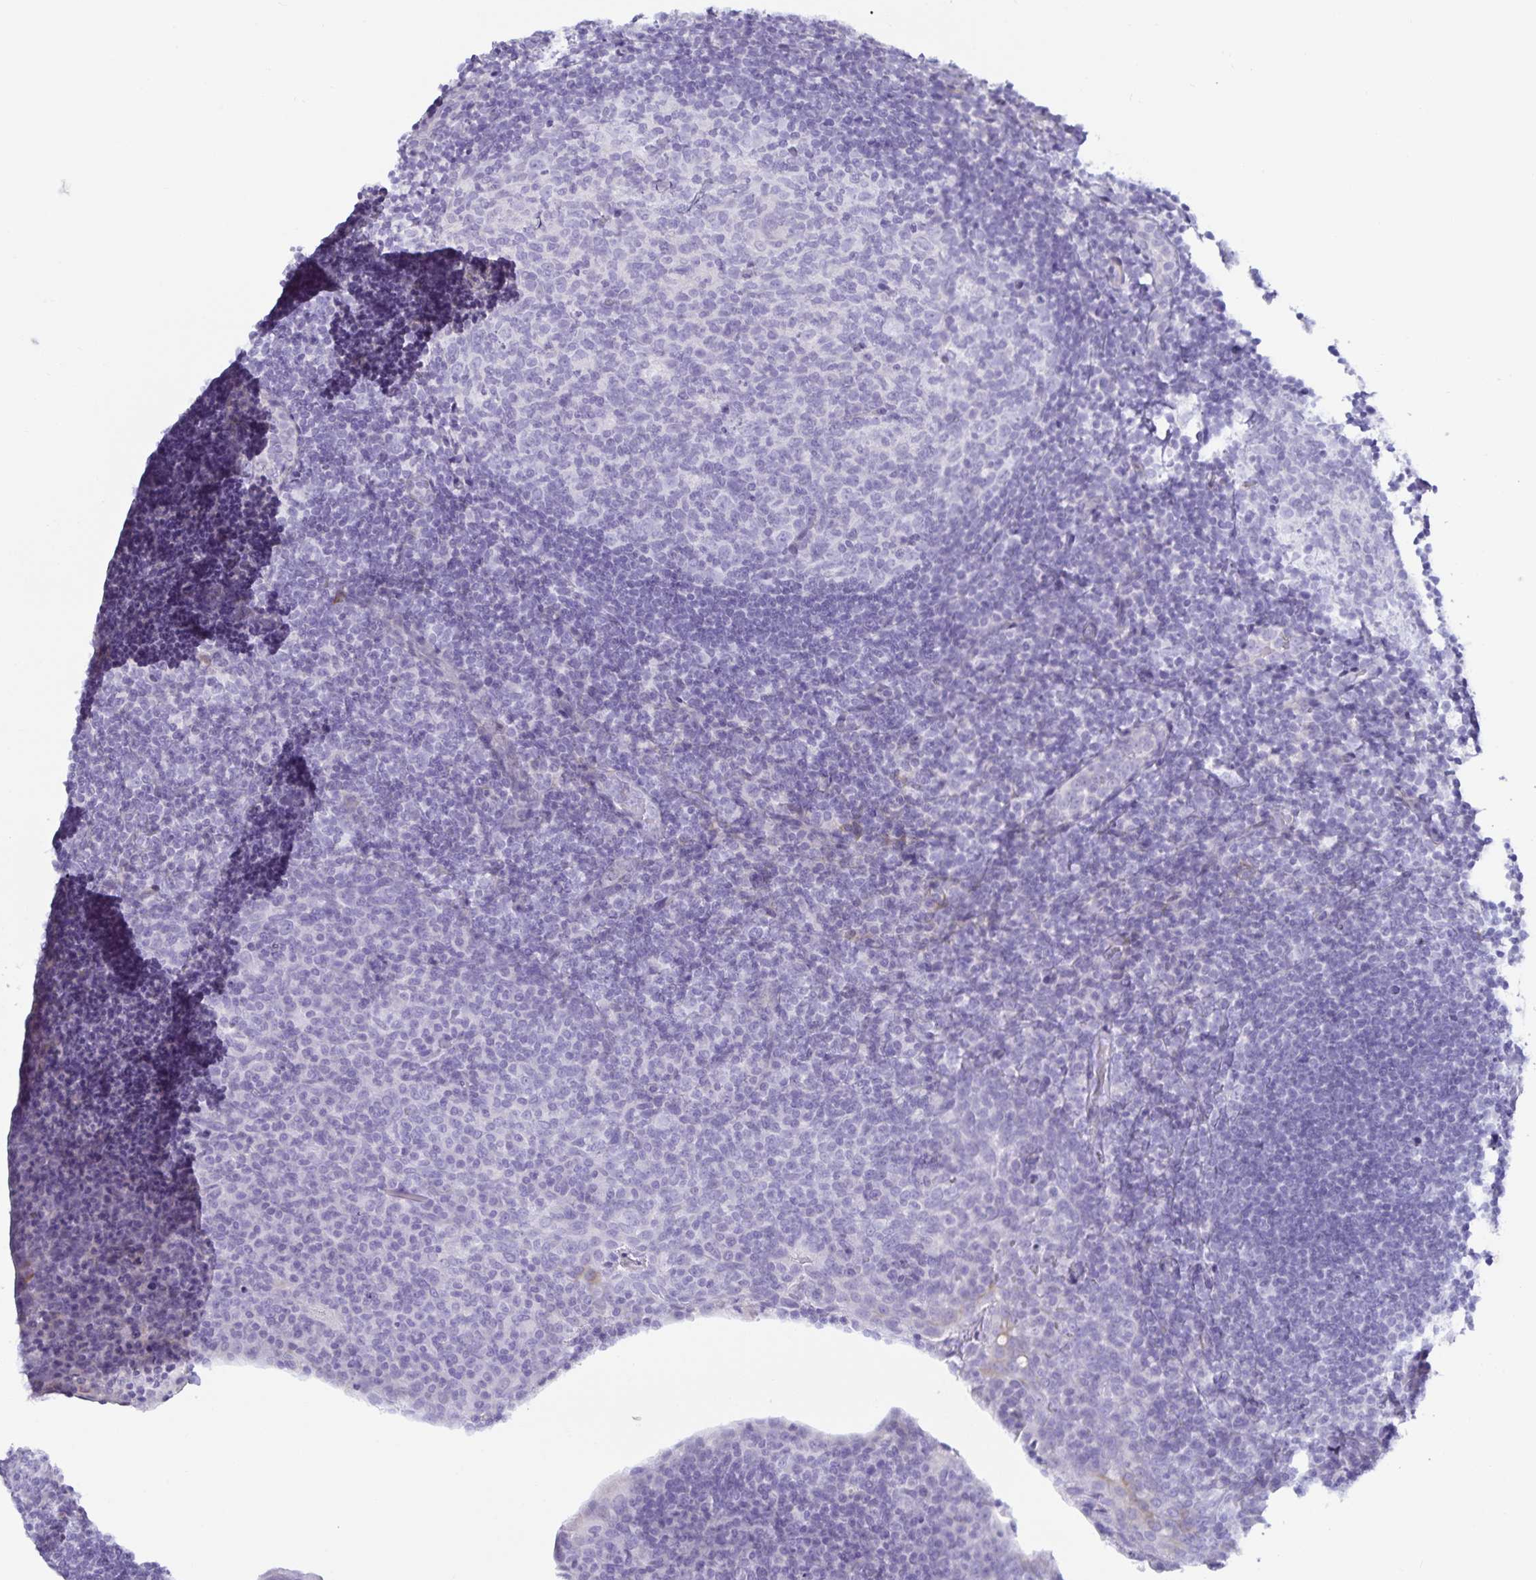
{"staining": {"intensity": "negative", "quantity": "none", "location": "none"}, "tissue": "tonsil", "cell_type": "Germinal center cells", "image_type": "normal", "snomed": [{"axis": "morphology", "description": "Normal tissue, NOS"}, {"axis": "topography", "description": "Tonsil"}], "caption": "A photomicrograph of human tonsil is negative for staining in germinal center cells. Nuclei are stained in blue.", "gene": "SPAG4", "patient": {"sex": "male", "age": 17}}